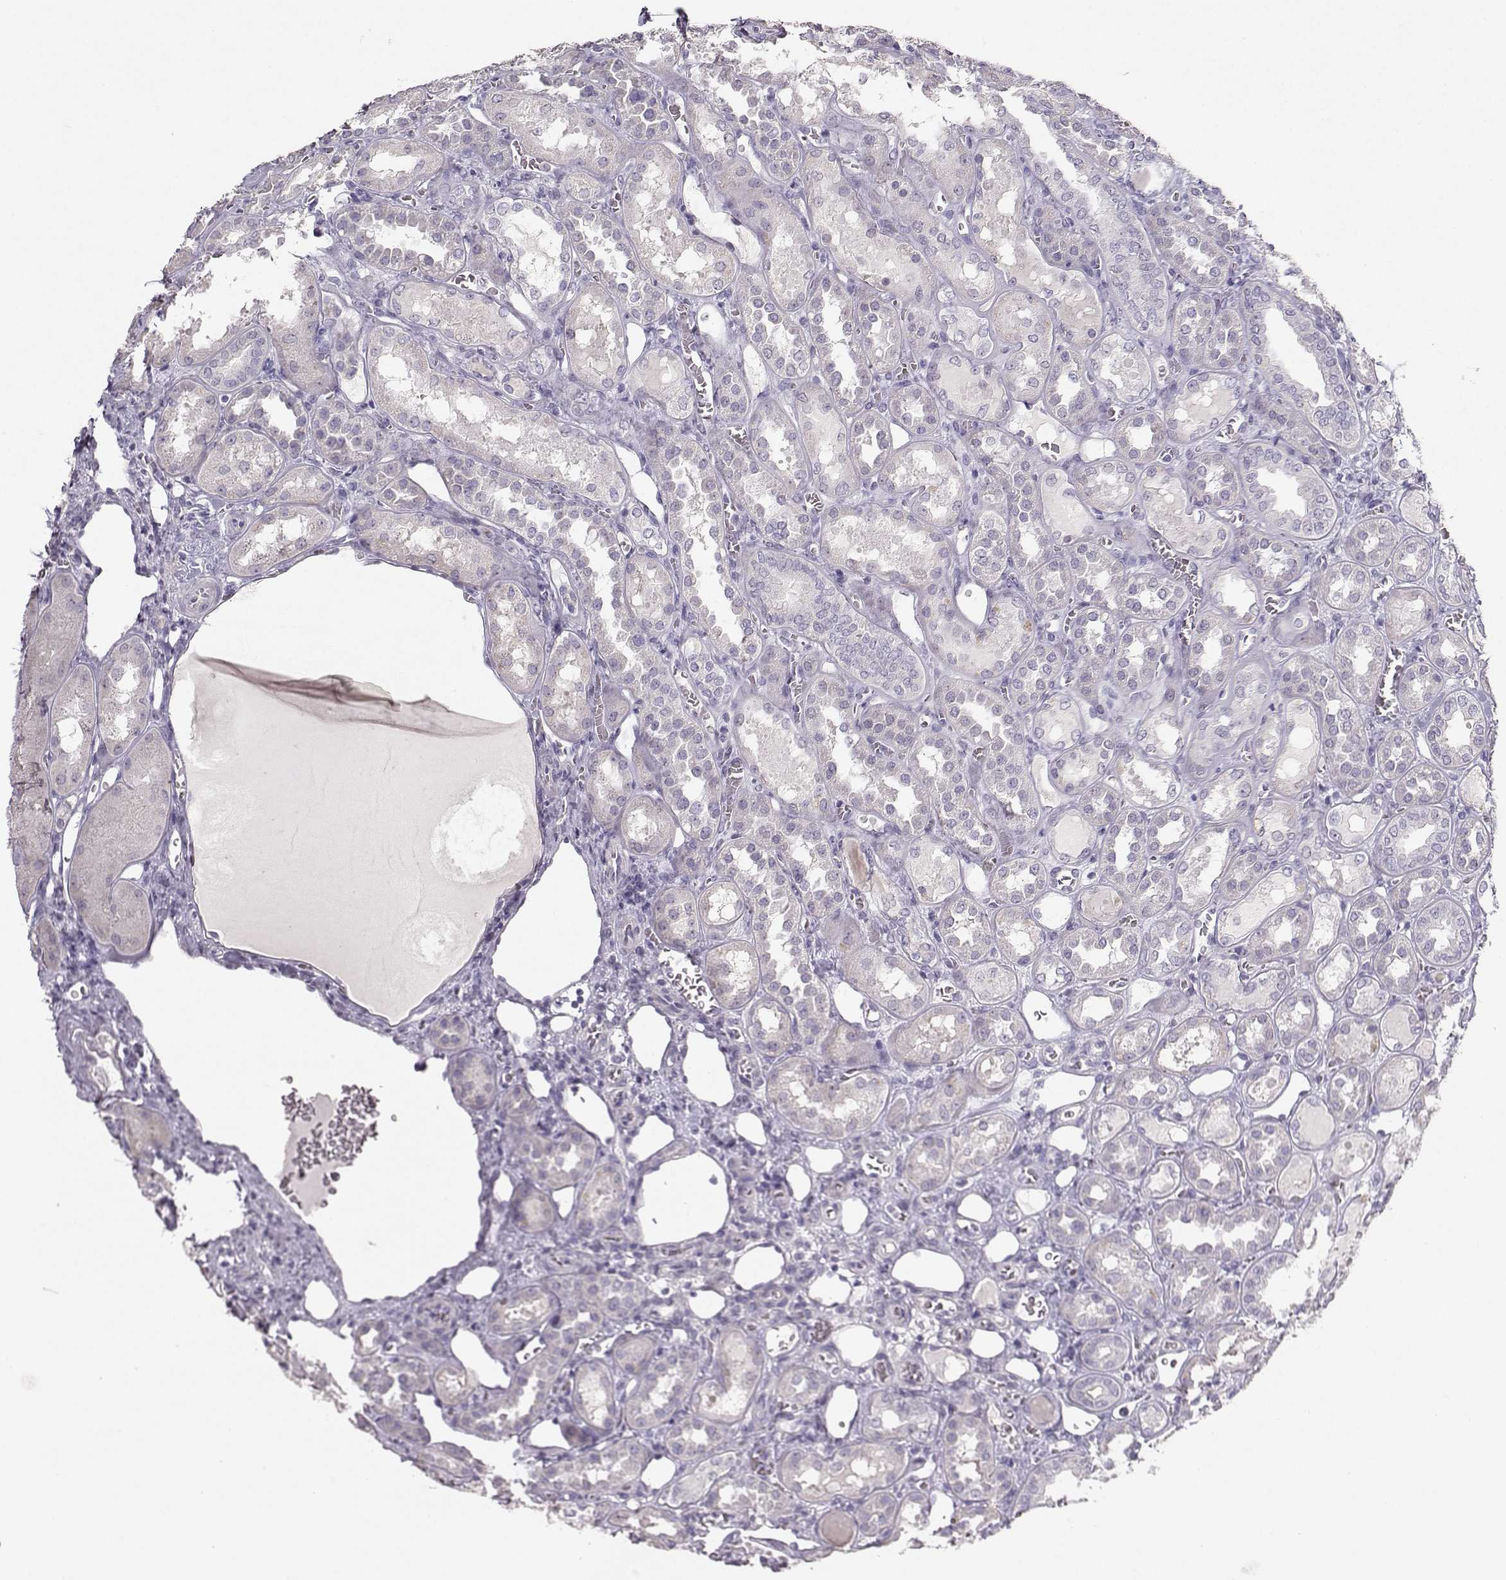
{"staining": {"intensity": "negative", "quantity": "none", "location": "none"}, "tissue": "kidney", "cell_type": "Cells in glomeruli", "image_type": "normal", "snomed": [{"axis": "morphology", "description": "Normal tissue, NOS"}, {"axis": "topography", "description": "Kidney"}], "caption": "IHC photomicrograph of benign human kidney stained for a protein (brown), which demonstrates no expression in cells in glomeruli.", "gene": "PKP2", "patient": {"sex": "male", "age": 73}}